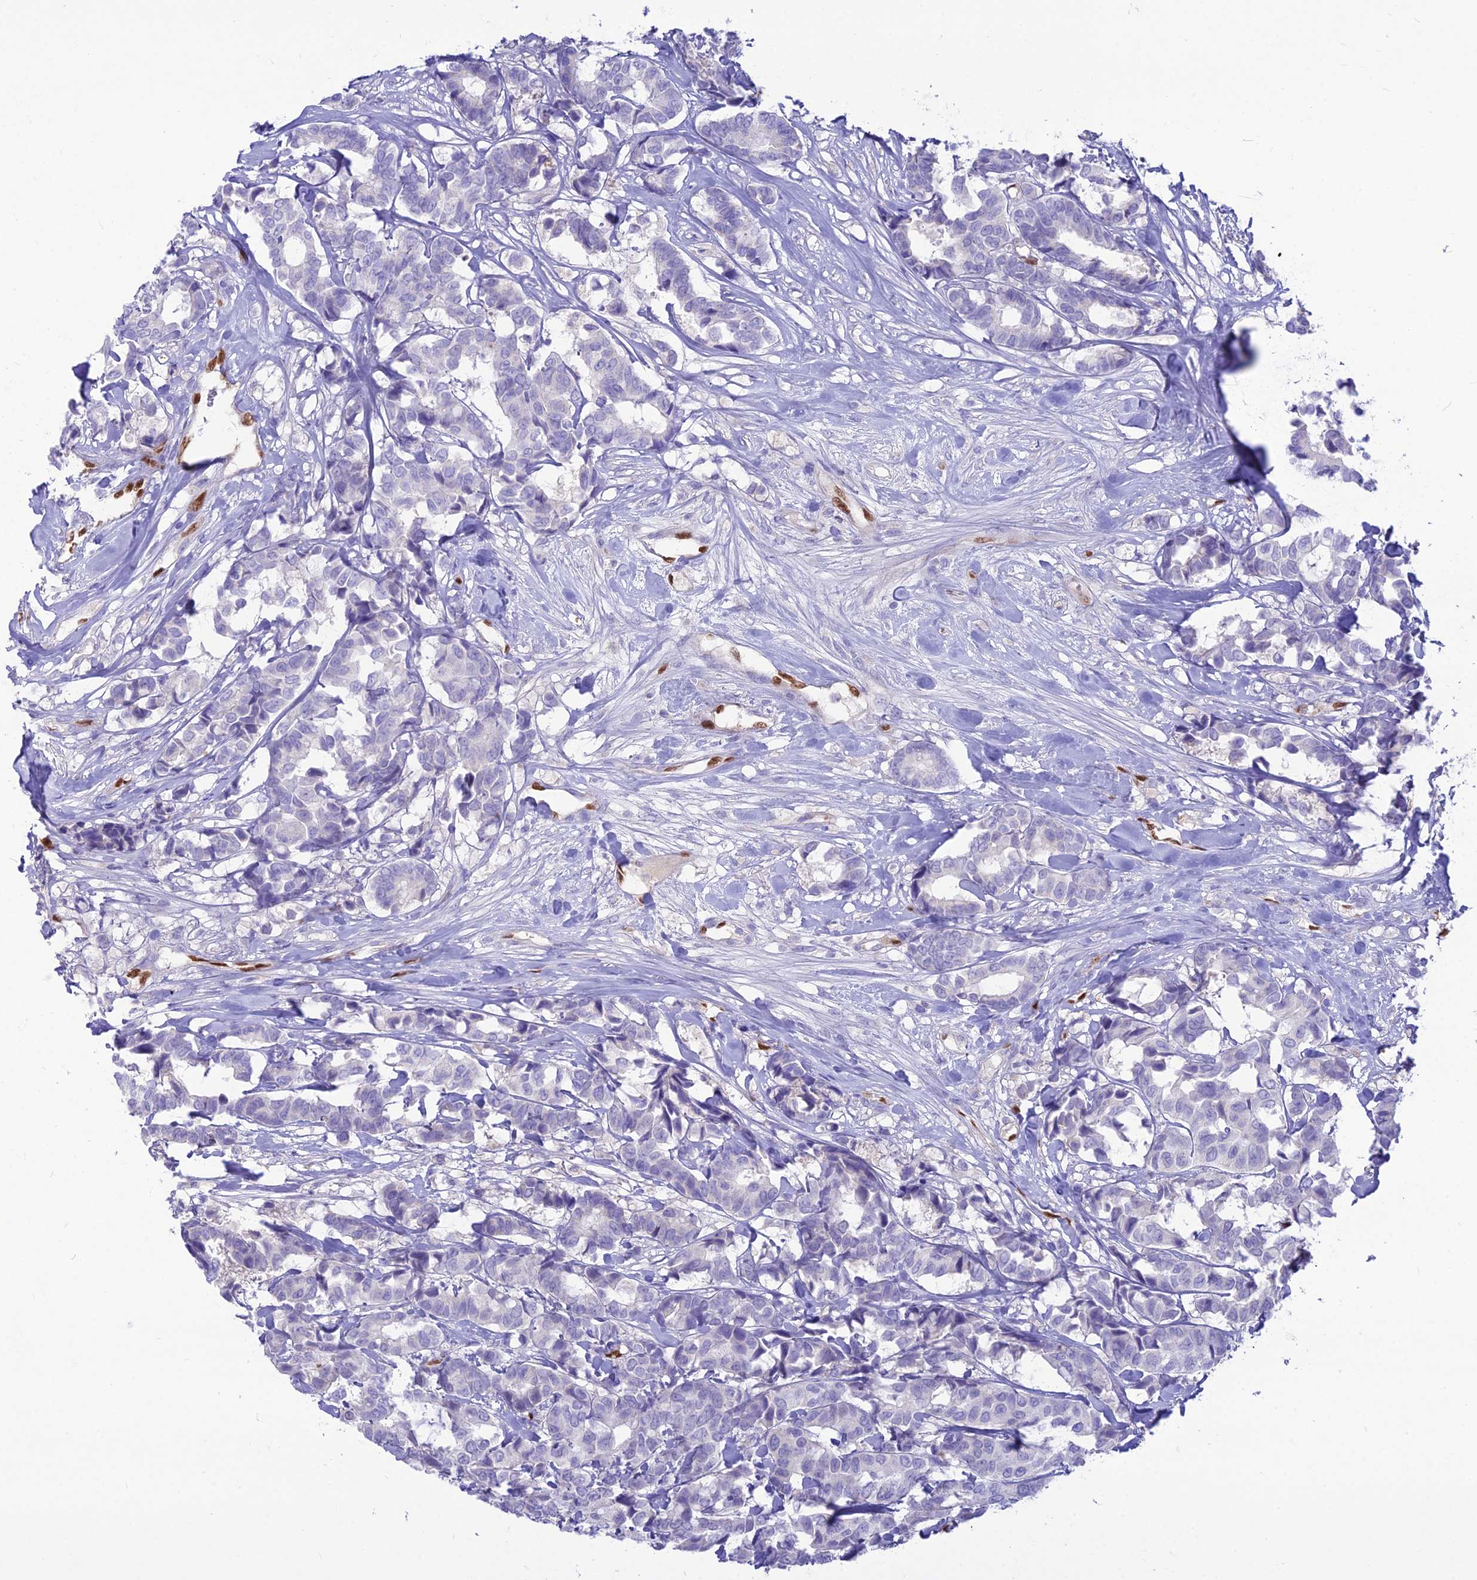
{"staining": {"intensity": "negative", "quantity": "none", "location": "none"}, "tissue": "breast cancer", "cell_type": "Tumor cells", "image_type": "cancer", "snomed": [{"axis": "morphology", "description": "Normal tissue, NOS"}, {"axis": "morphology", "description": "Duct carcinoma"}, {"axis": "topography", "description": "Breast"}], "caption": "Human breast cancer stained for a protein using immunohistochemistry (IHC) displays no positivity in tumor cells.", "gene": "NOVA2", "patient": {"sex": "female", "age": 87}}